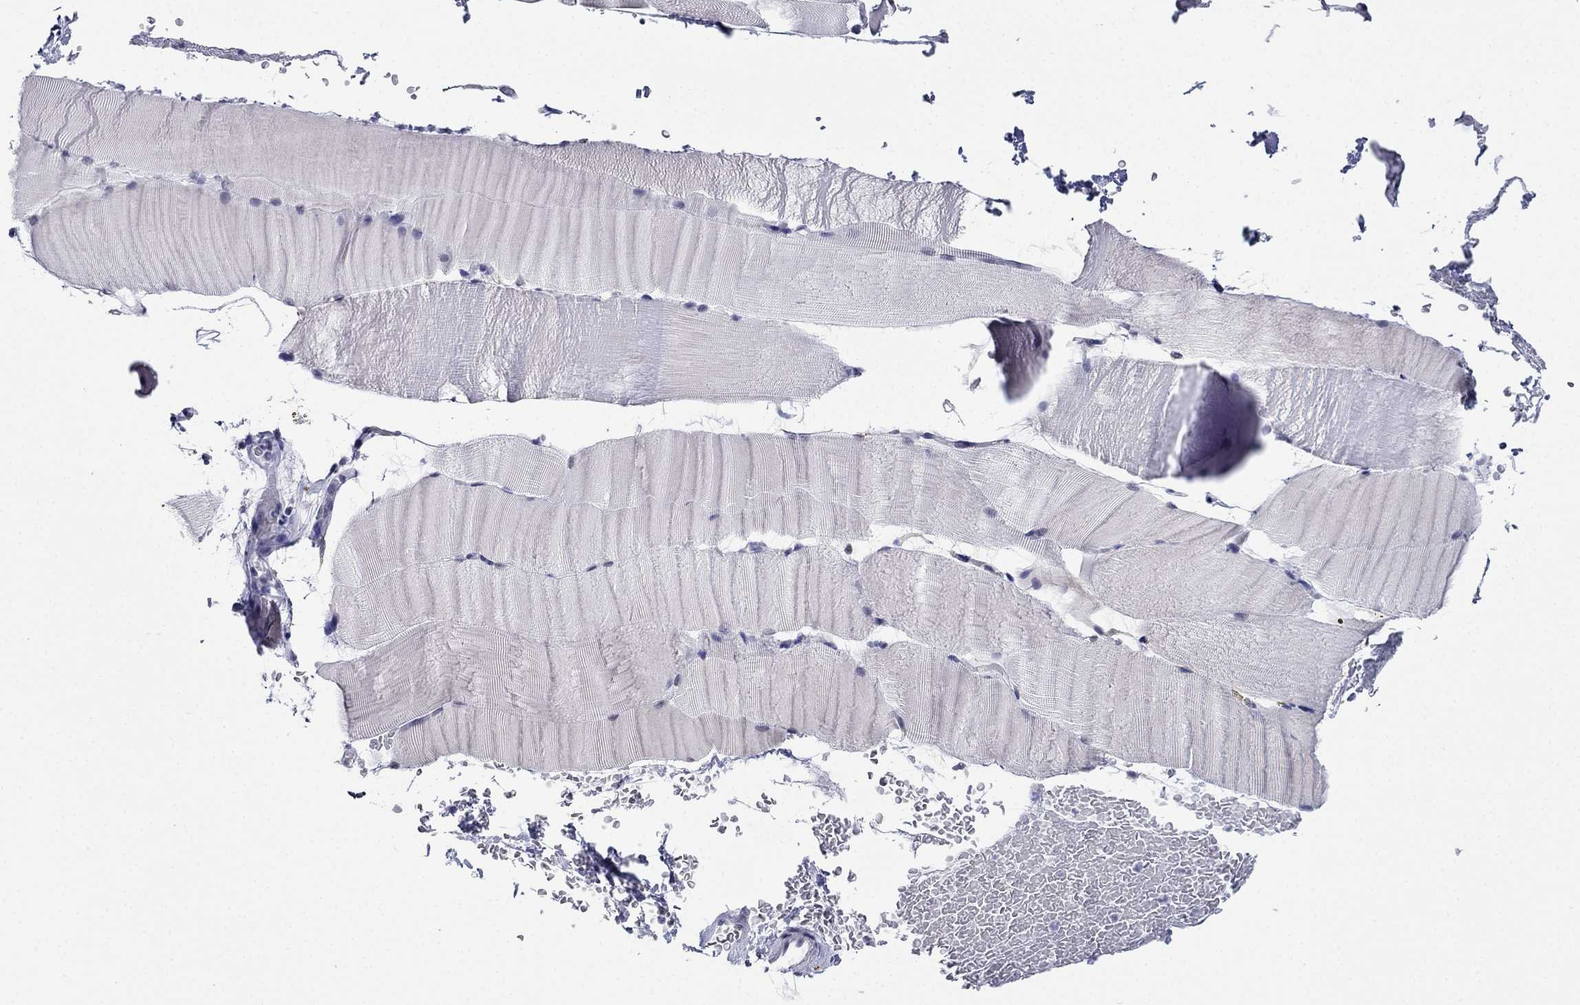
{"staining": {"intensity": "negative", "quantity": "none", "location": "none"}, "tissue": "skeletal muscle", "cell_type": "Myocytes", "image_type": "normal", "snomed": [{"axis": "morphology", "description": "Normal tissue, NOS"}, {"axis": "topography", "description": "Skeletal muscle"}], "caption": "DAB immunohistochemical staining of benign human skeletal muscle reveals no significant positivity in myocytes.", "gene": "PPM1G", "patient": {"sex": "female", "age": 37}}